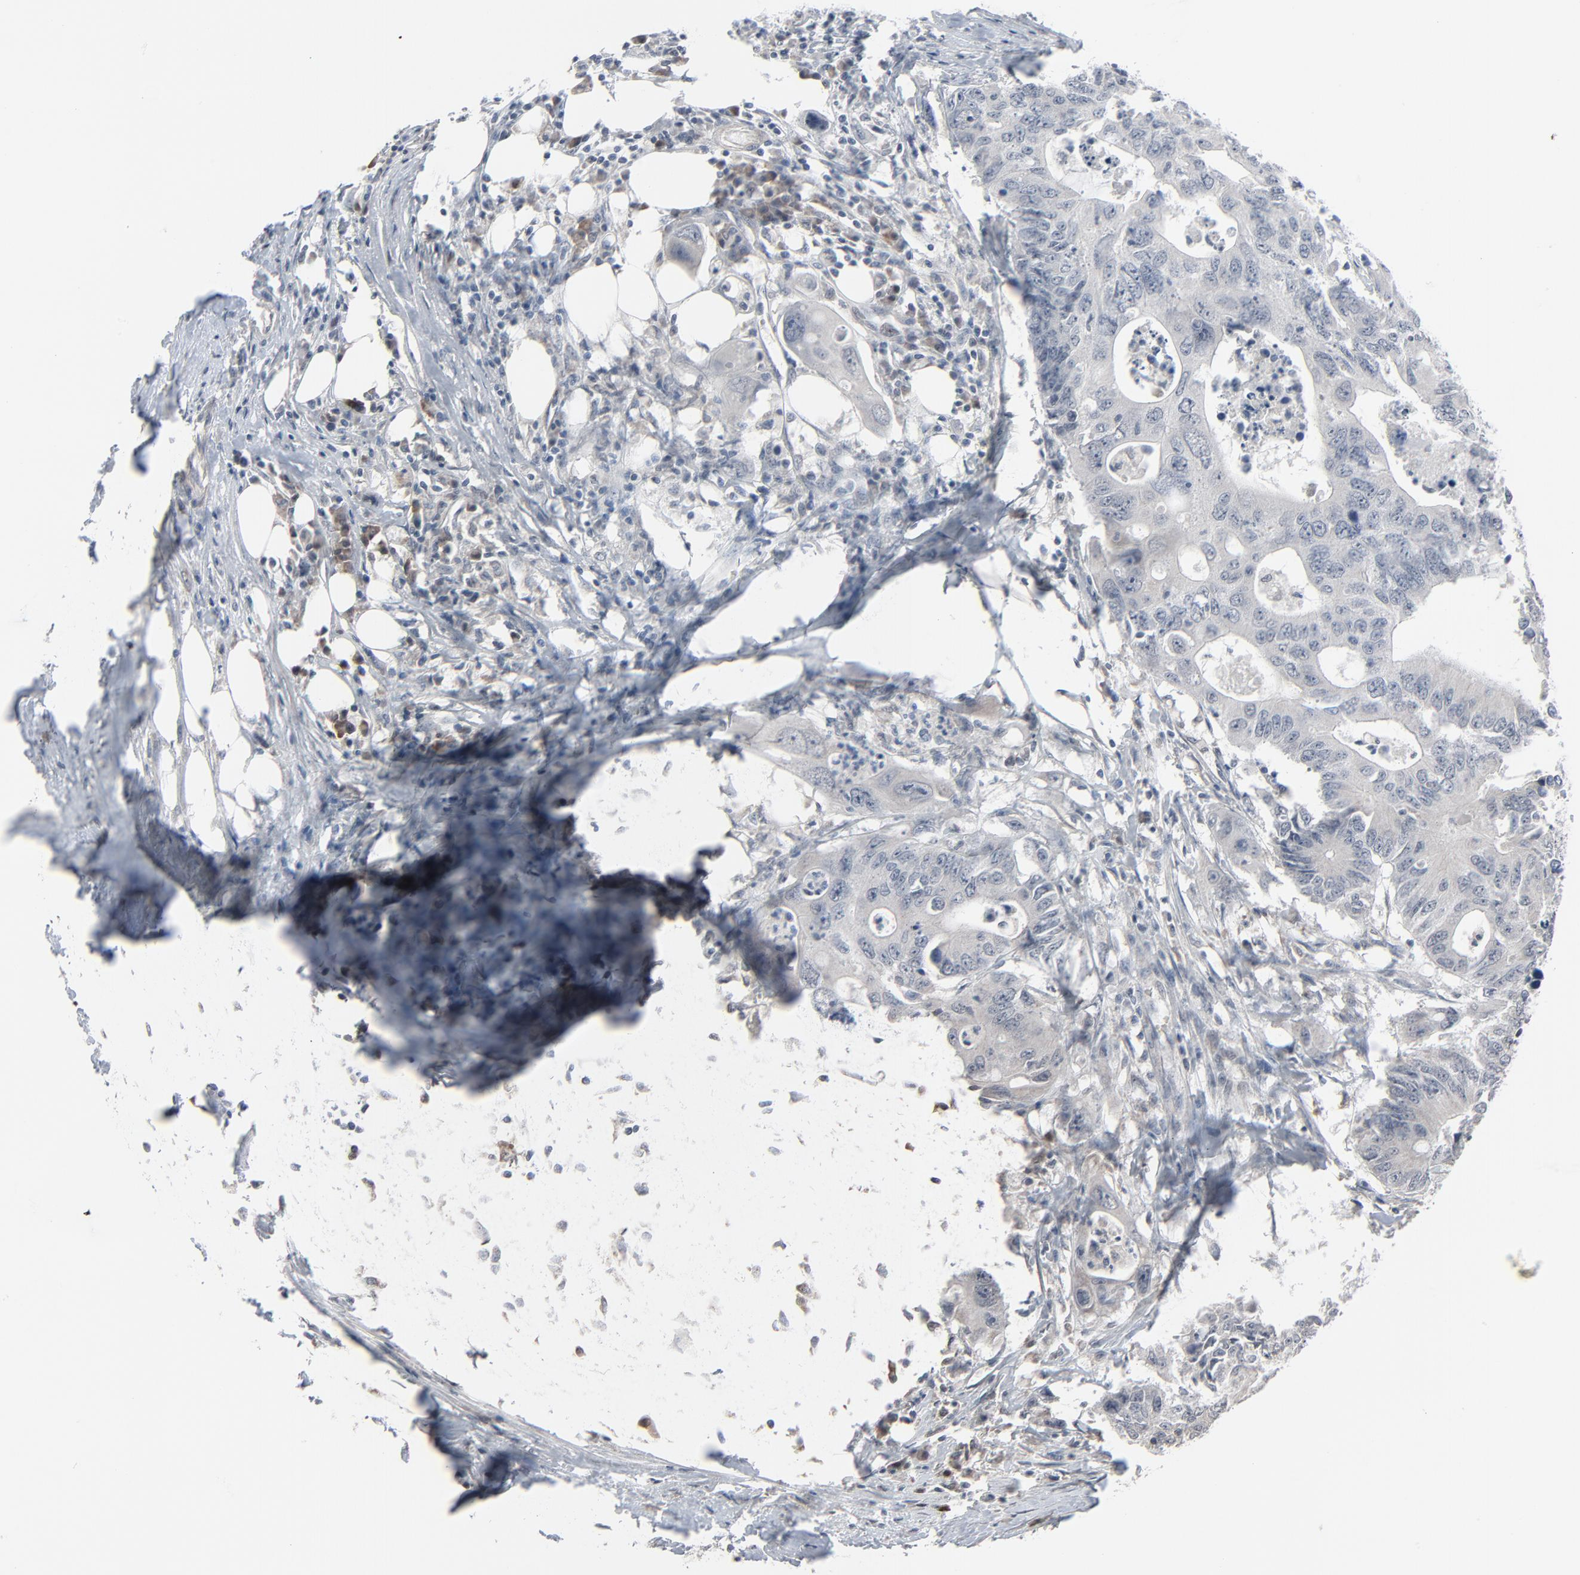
{"staining": {"intensity": "weak", "quantity": "<25%", "location": "cytoplasmic/membranous"}, "tissue": "colorectal cancer", "cell_type": "Tumor cells", "image_type": "cancer", "snomed": [{"axis": "morphology", "description": "Adenocarcinoma, NOS"}, {"axis": "topography", "description": "Colon"}], "caption": "Tumor cells show no significant protein staining in colorectal cancer. (DAB immunohistochemistry with hematoxylin counter stain).", "gene": "SAGE1", "patient": {"sex": "male", "age": 71}}